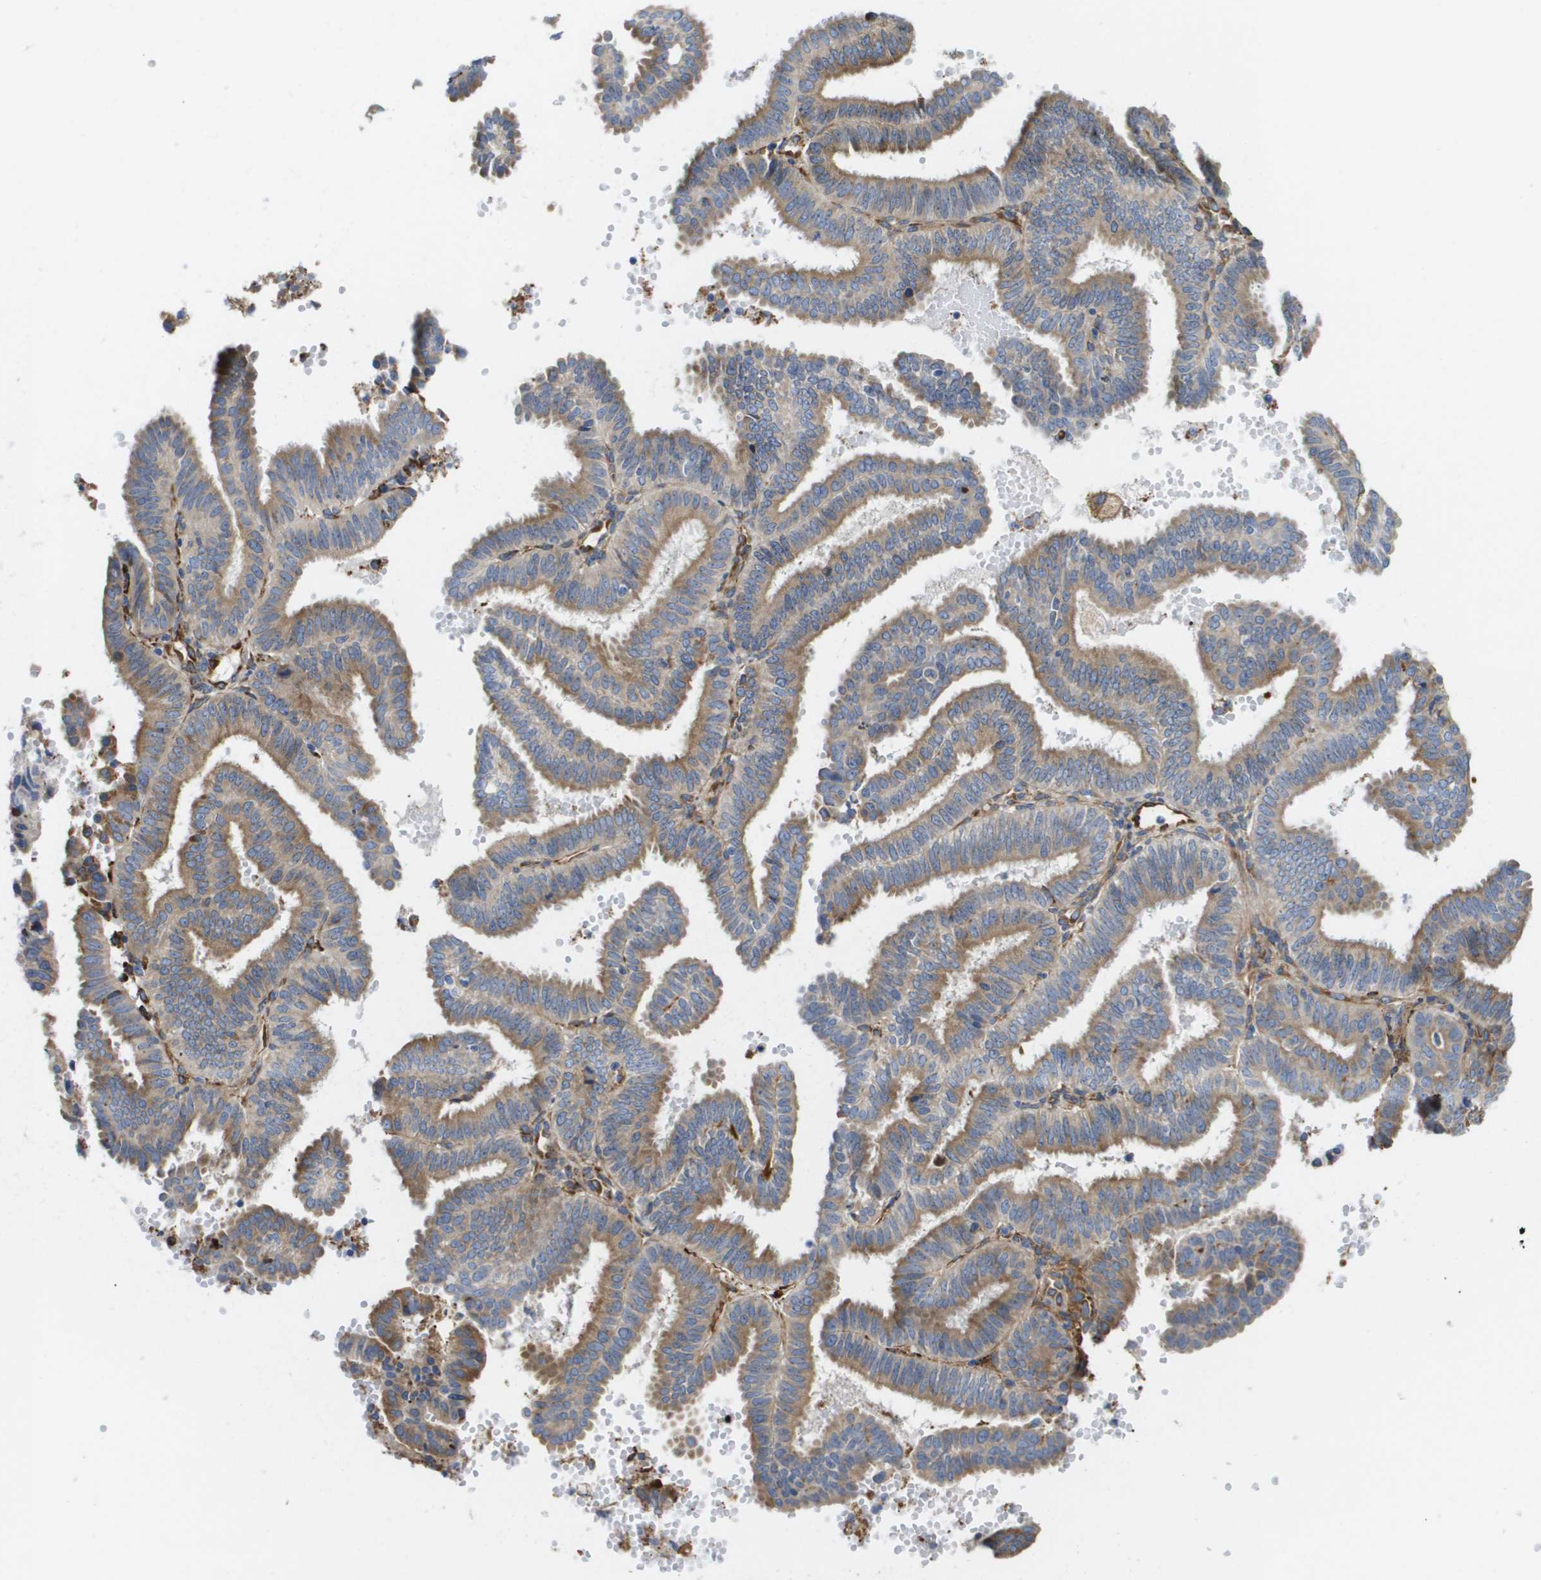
{"staining": {"intensity": "moderate", "quantity": ">75%", "location": "cytoplasmic/membranous"}, "tissue": "endometrial cancer", "cell_type": "Tumor cells", "image_type": "cancer", "snomed": [{"axis": "morphology", "description": "Adenocarcinoma, NOS"}, {"axis": "topography", "description": "Endometrium"}], "caption": "Tumor cells exhibit moderate cytoplasmic/membranous staining in approximately >75% of cells in endometrial adenocarcinoma.", "gene": "ST3GAL2", "patient": {"sex": "female", "age": 58}}